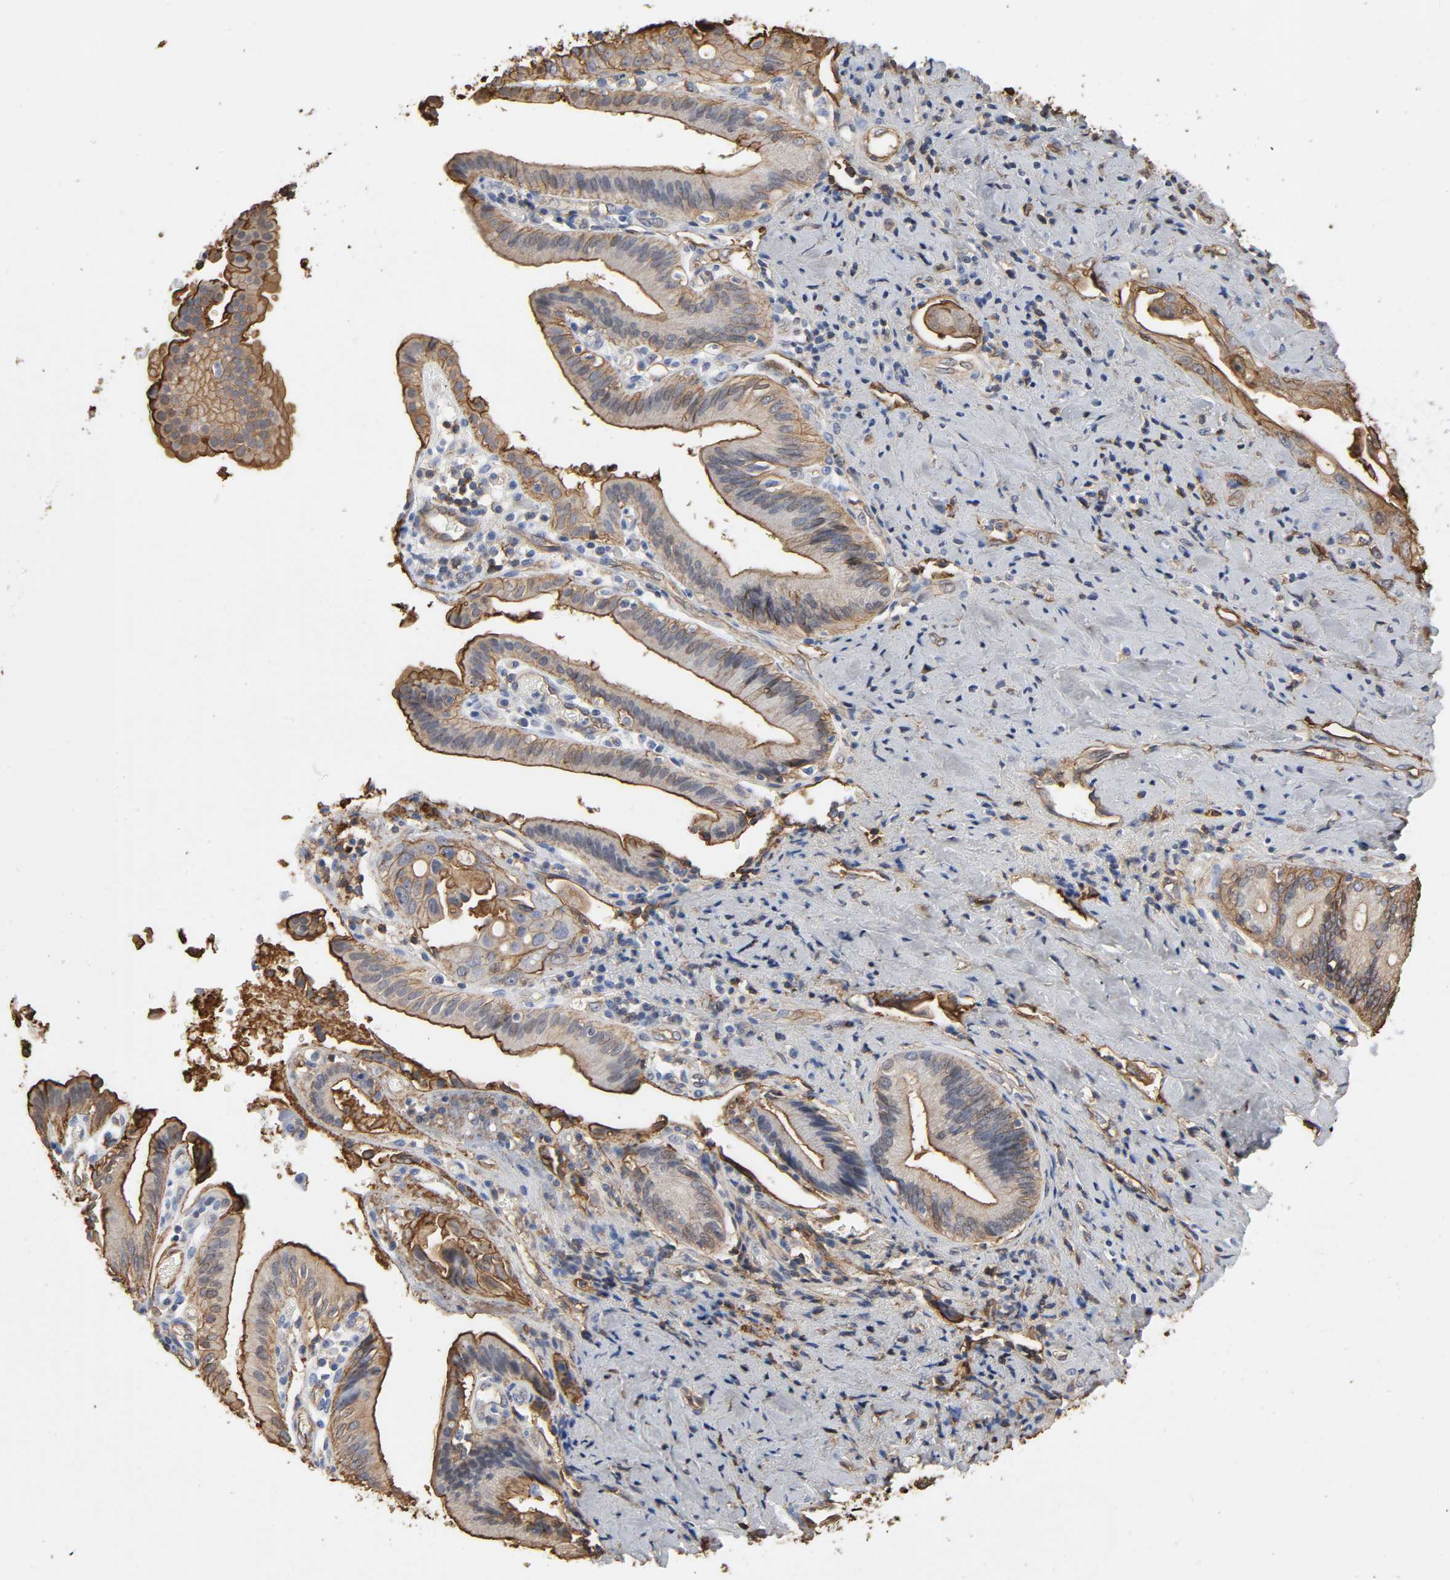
{"staining": {"intensity": "moderate", "quantity": ">75%", "location": "cytoplasmic/membranous"}, "tissue": "pancreatic cancer", "cell_type": "Tumor cells", "image_type": "cancer", "snomed": [{"axis": "morphology", "description": "Adenocarcinoma, NOS"}, {"axis": "topography", "description": "Pancreas"}], "caption": "Immunohistochemistry (IHC) micrograph of neoplastic tissue: pancreatic adenocarcinoma stained using immunohistochemistry reveals medium levels of moderate protein expression localized specifically in the cytoplasmic/membranous of tumor cells, appearing as a cytoplasmic/membranous brown color.", "gene": "ANXA2", "patient": {"sex": "female", "age": 60}}